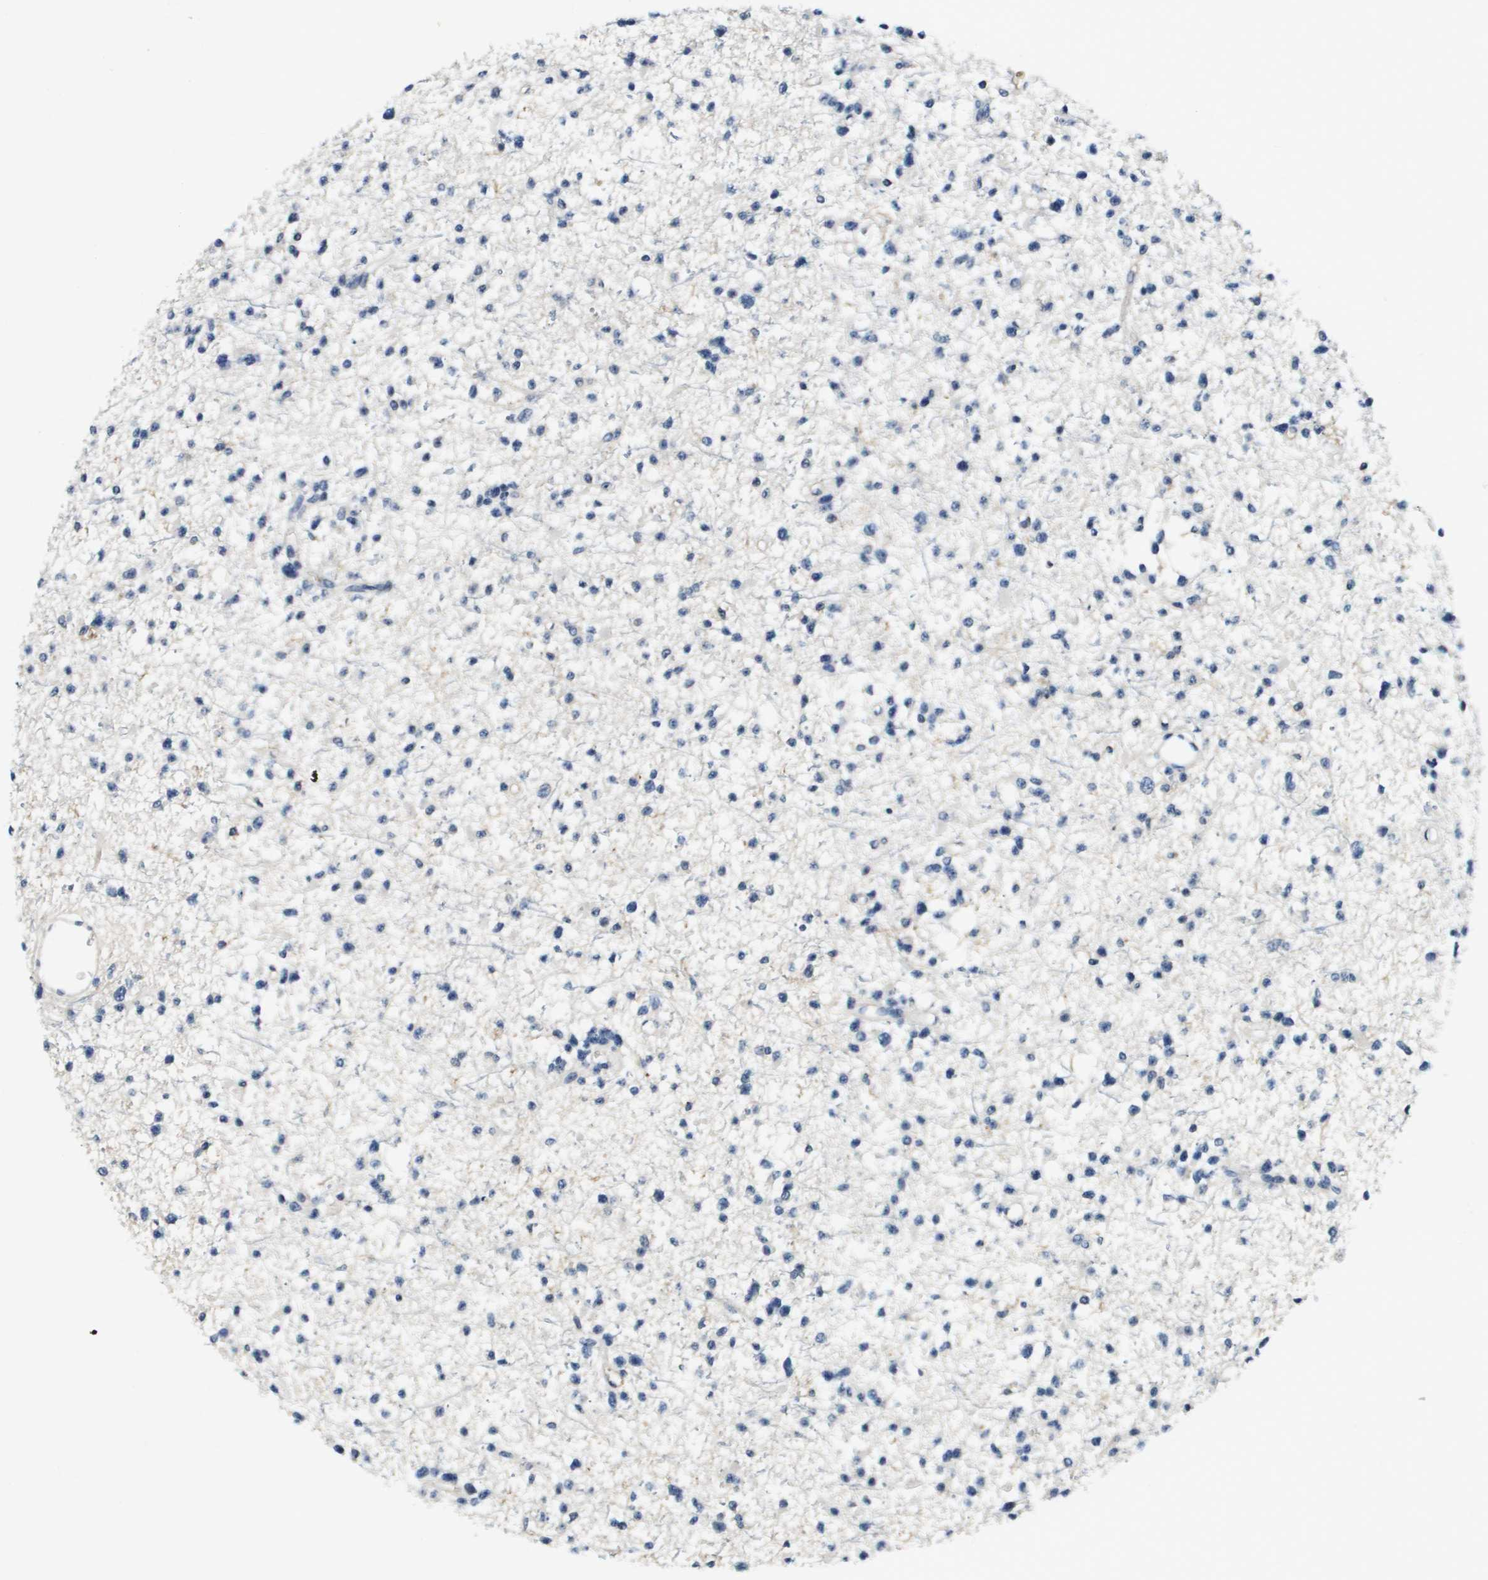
{"staining": {"intensity": "negative", "quantity": "none", "location": "none"}, "tissue": "glioma", "cell_type": "Tumor cells", "image_type": "cancer", "snomed": [{"axis": "morphology", "description": "Glioma, malignant, Low grade"}, {"axis": "topography", "description": "Brain"}], "caption": "A high-resolution micrograph shows IHC staining of malignant low-grade glioma, which exhibits no significant staining in tumor cells. The staining is performed using DAB brown chromogen with nuclei counter-stained in using hematoxylin.", "gene": "SLC16A3", "patient": {"sex": "female", "age": 22}}